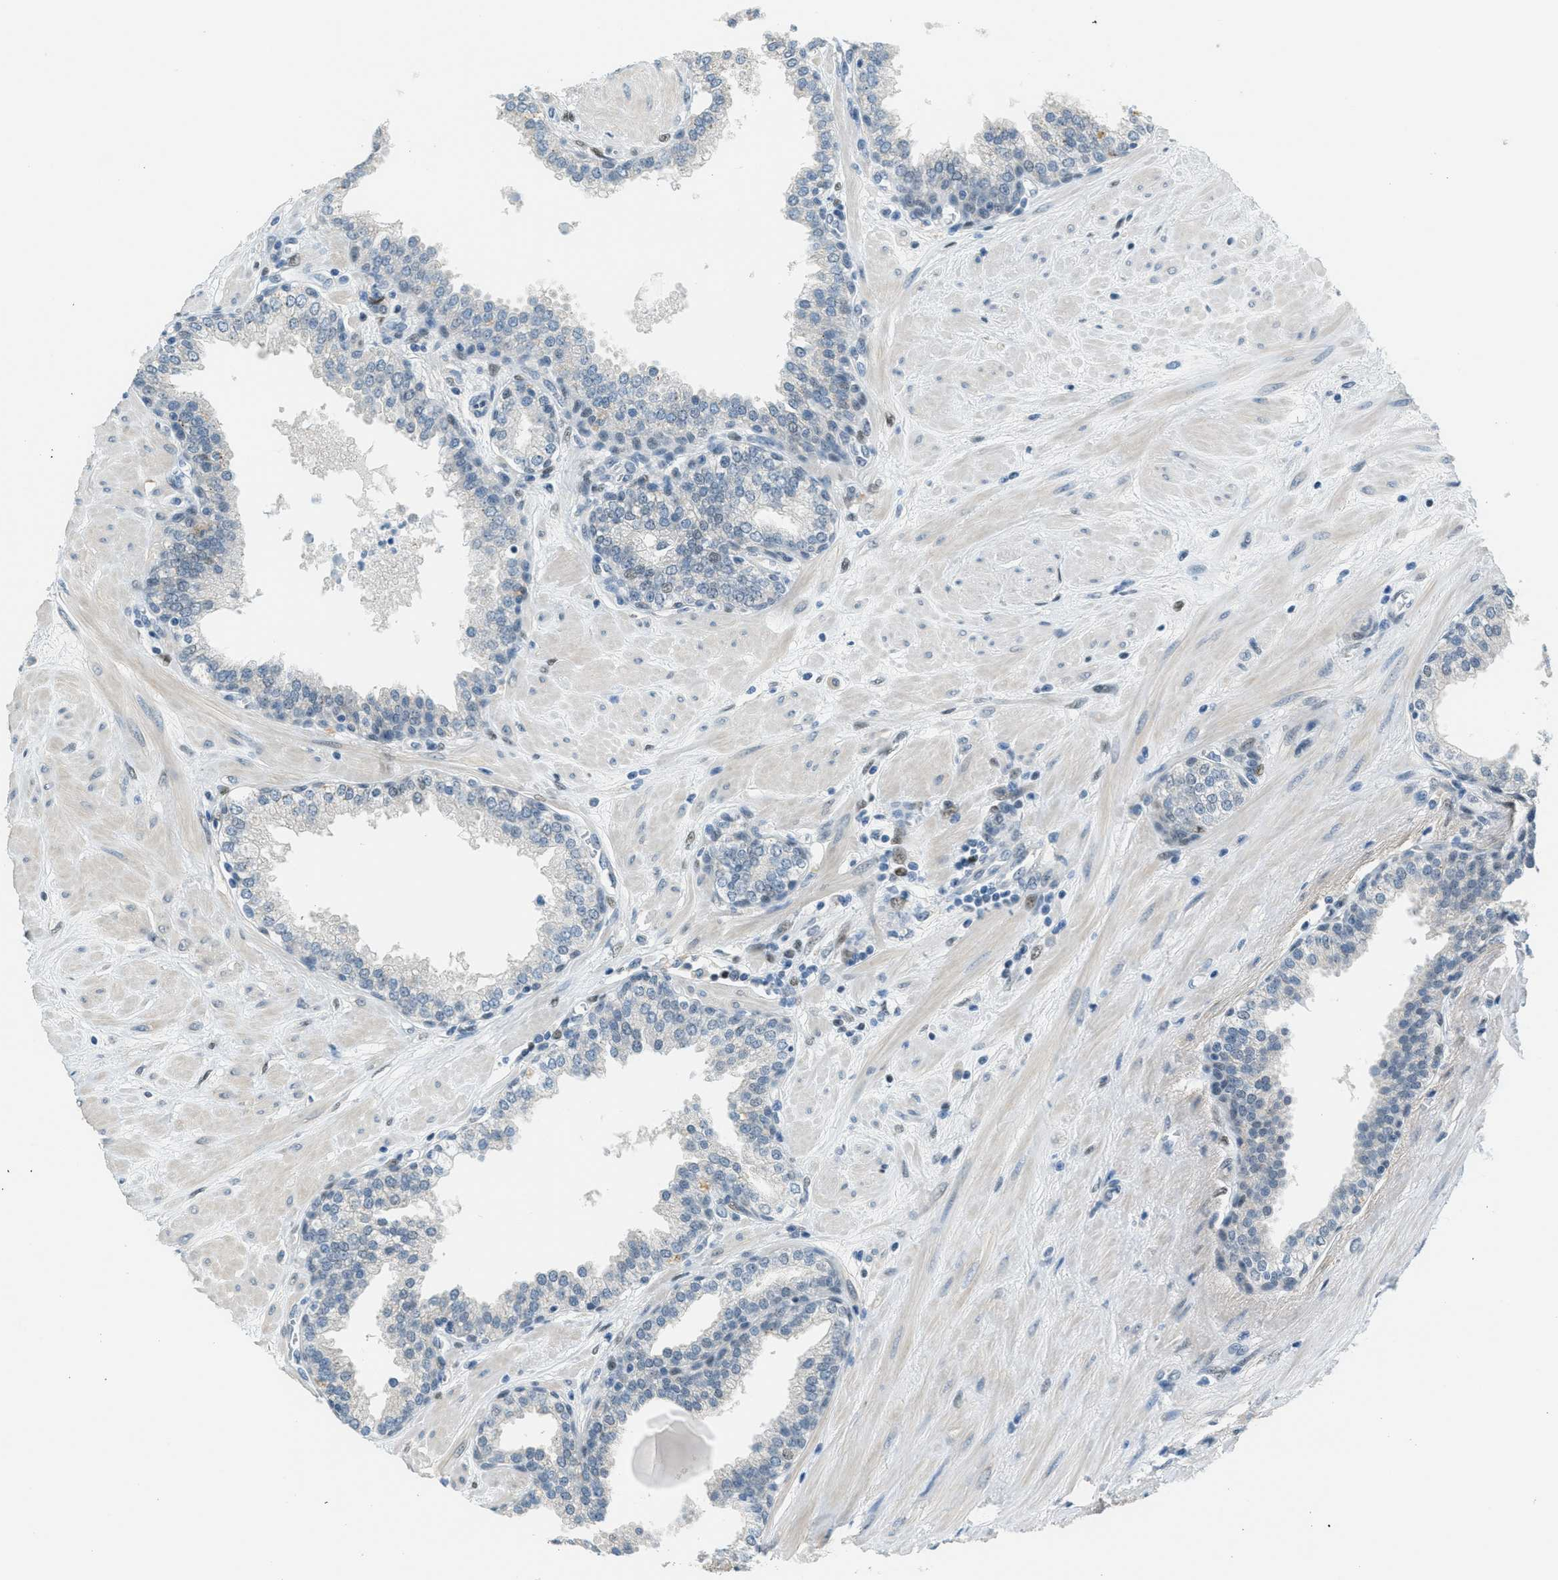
{"staining": {"intensity": "negative", "quantity": "none", "location": "none"}, "tissue": "prostate", "cell_type": "Glandular cells", "image_type": "normal", "snomed": [{"axis": "morphology", "description": "Normal tissue, NOS"}, {"axis": "topography", "description": "Prostate"}], "caption": "Photomicrograph shows no significant protein staining in glandular cells of unremarkable prostate.", "gene": "TCF3", "patient": {"sex": "male", "age": 51}}